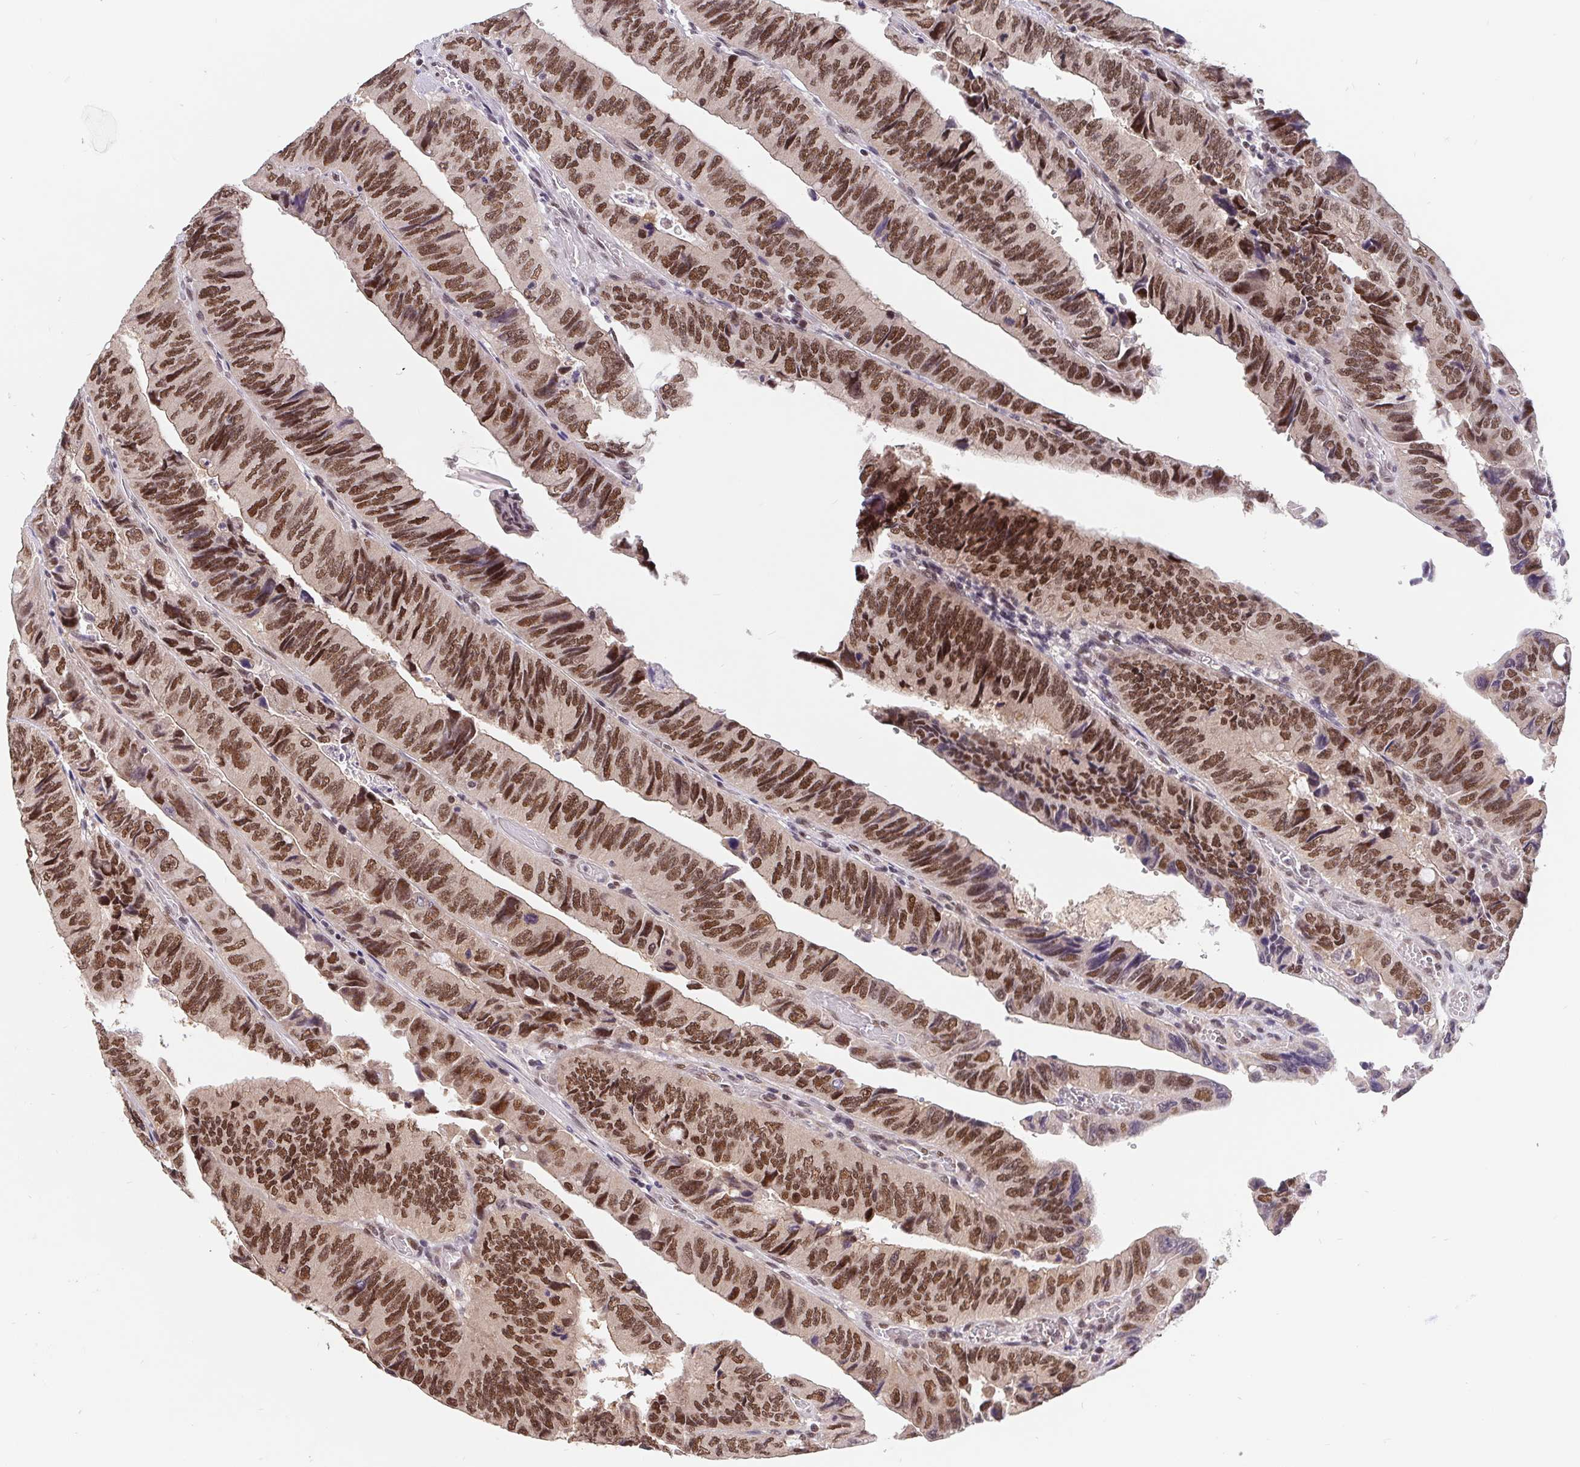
{"staining": {"intensity": "moderate", "quantity": ">75%", "location": "nuclear"}, "tissue": "colorectal cancer", "cell_type": "Tumor cells", "image_type": "cancer", "snomed": [{"axis": "morphology", "description": "Adenocarcinoma, NOS"}, {"axis": "topography", "description": "Colon"}], "caption": "Brown immunohistochemical staining in human colorectal adenocarcinoma reveals moderate nuclear positivity in about >75% of tumor cells.", "gene": "POU2F1", "patient": {"sex": "female", "age": 84}}